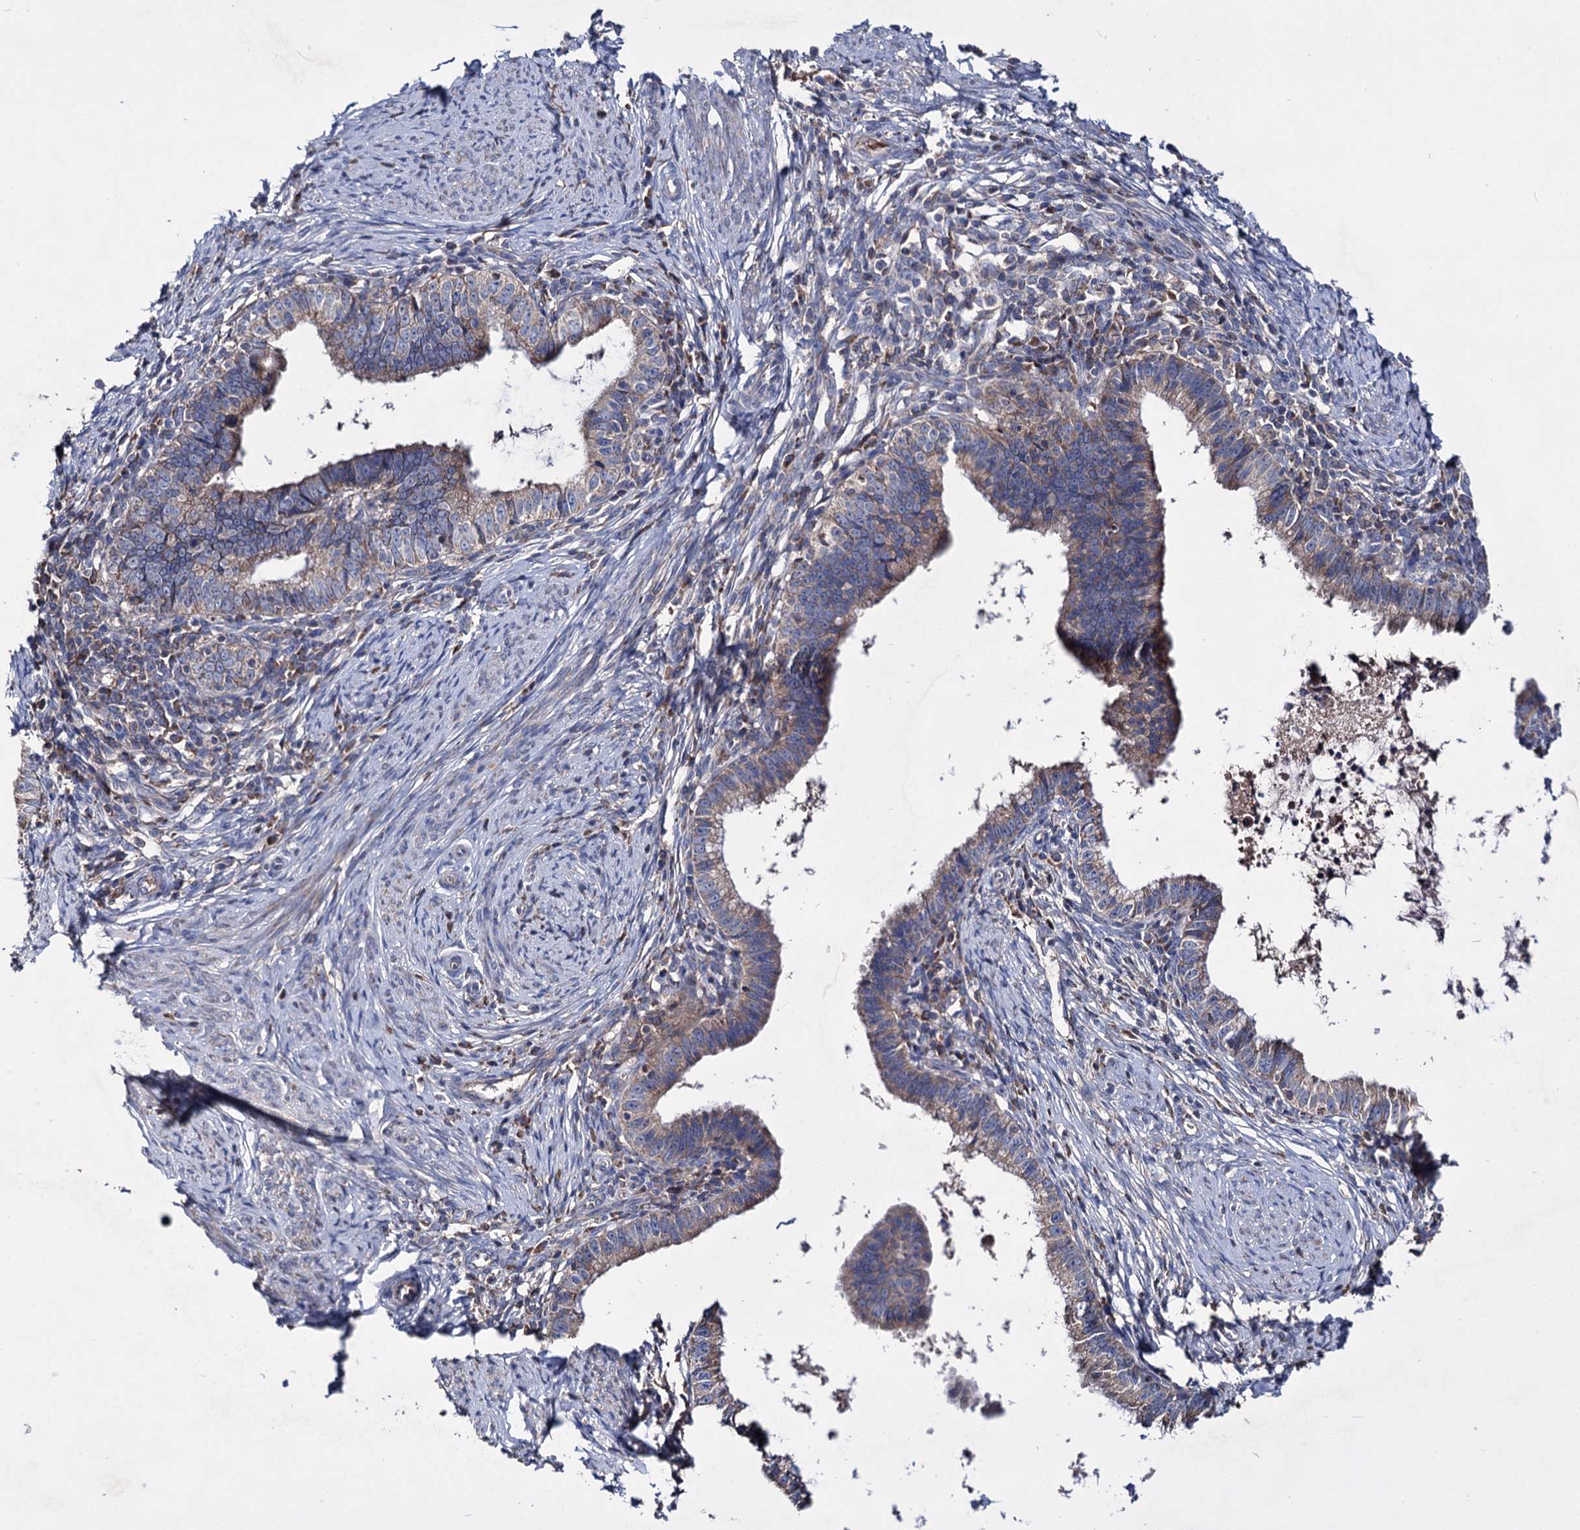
{"staining": {"intensity": "weak", "quantity": "25%-75%", "location": "cytoplasmic/membranous"}, "tissue": "cervical cancer", "cell_type": "Tumor cells", "image_type": "cancer", "snomed": [{"axis": "morphology", "description": "Adenocarcinoma, NOS"}, {"axis": "topography", "description": "Cervix"}], "caption": "IHC of cervical cancer (adenocarcinoma) displays low levels of weak cytoplasmic/membranous staining in about 25%-75% of tumor cells.", "gene": "CLPB", "patient": {"sex": "female", "age": 36}}